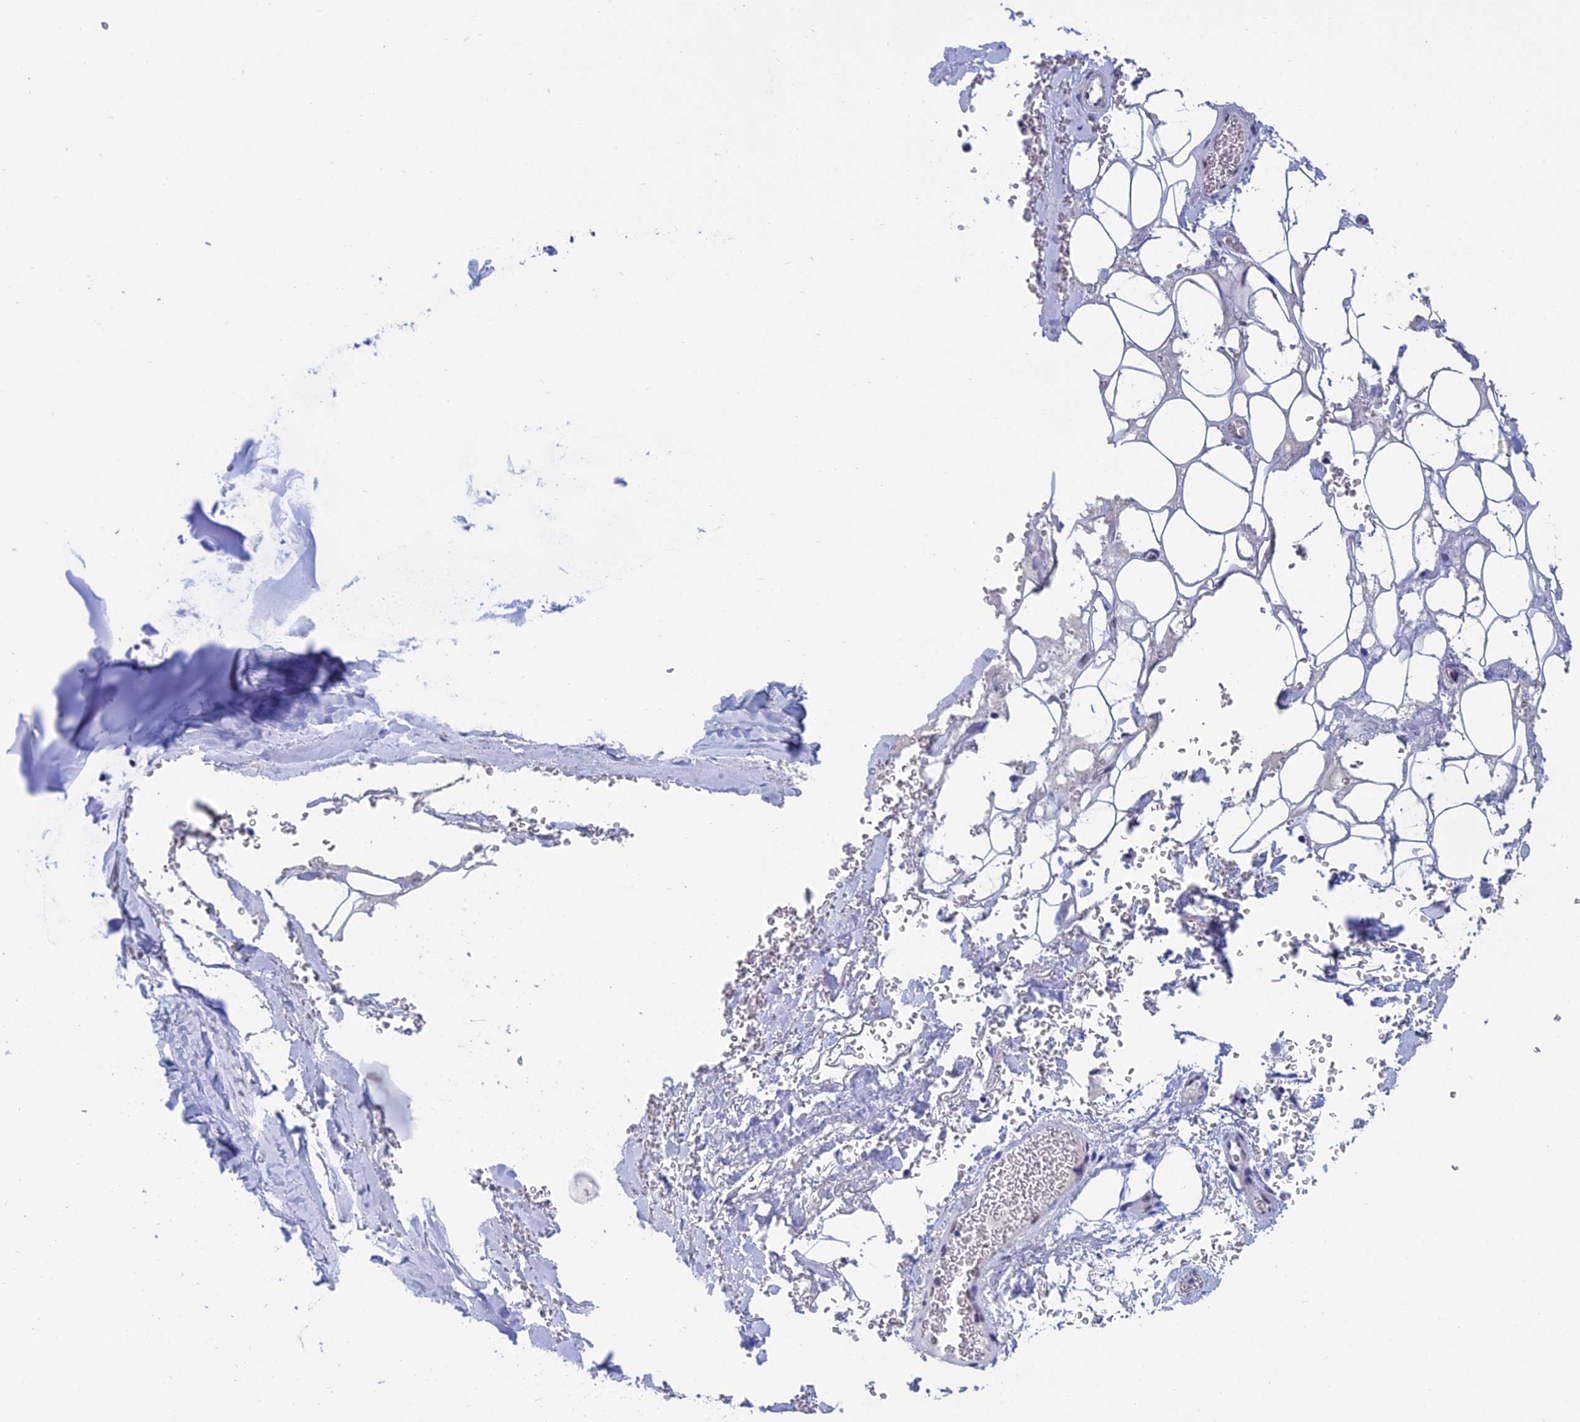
{"staining": {"intensity": "weak", "quantity": ">75%", "location": "nuclear"}, "tissue": "adipose tissue", "cell_type": "Adipocytes", "image_type": "normal", "snomed": [{"axis": "morphology", "description": "Normal tissue, NOS"}, {"axis": "topography", "description": "Cartilage tissue"}], "caption": "This photomicrograph reveals immunohistochemistry (IHC) staining of benign human adipose tissue, with low weak nuclear positivity in approximately >75% of adipocytes.", "gene": "NABP2", "patient": {"sex": "female", "age": 63}}